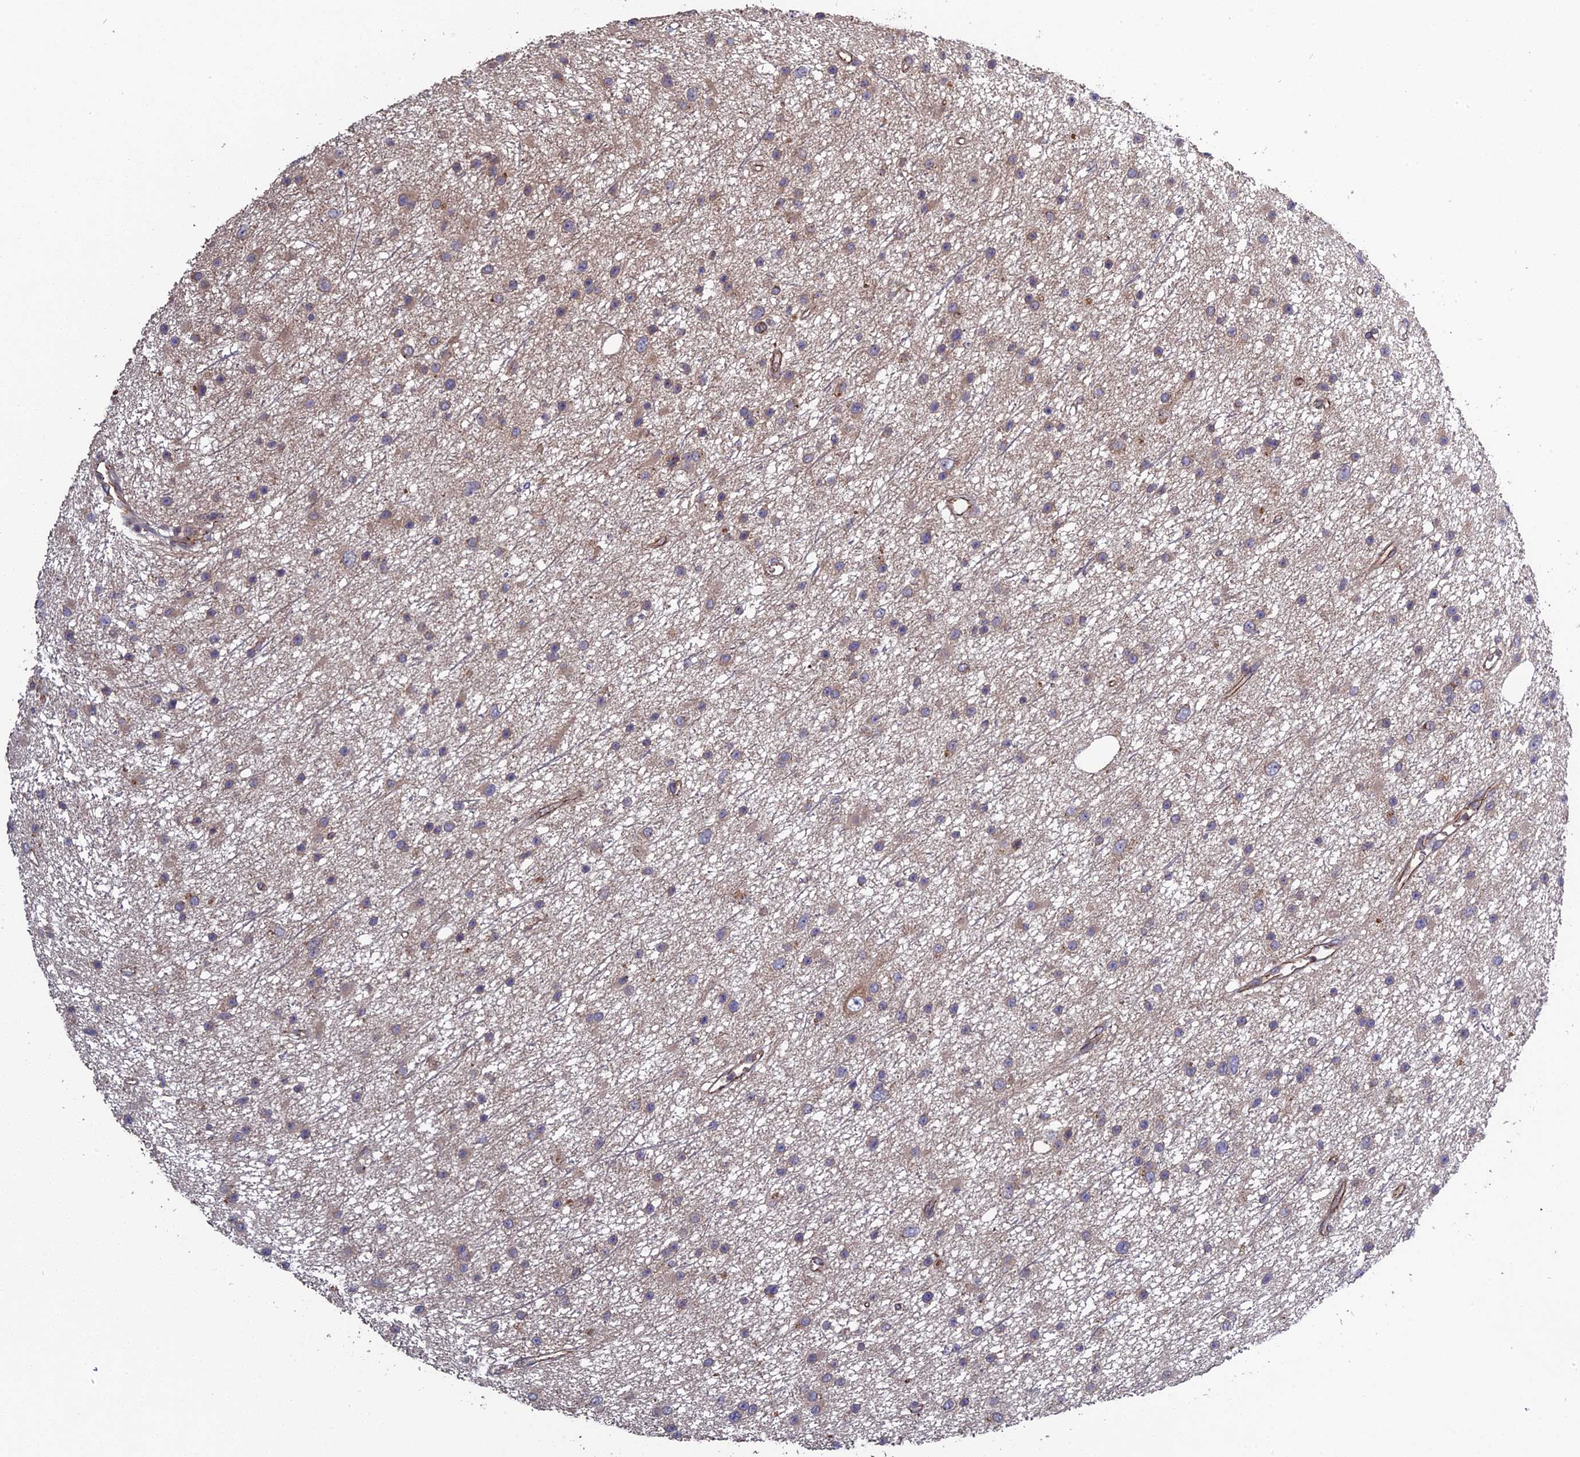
{"staining": {"intensity": "weak", "quantity": "25%-75%", "location": "cytoplasmic/membranous"}, "tissue": "glioma", "cell_type": "Tumor cells", "image_type": "cancer", "snomed": [{"axis": "morphology", "description": "Glioma, malignant, Low grade"}, {"axis": "topography", "description": "Cerebral cortex"}], "caption": "The image reveals a brown stain indicating the presence of a protein in the cytoplasmic/membranous of tumor cells in glioma.", "gene": "ARHGAP40", "patient": {"sex": "female", "age": 39}}